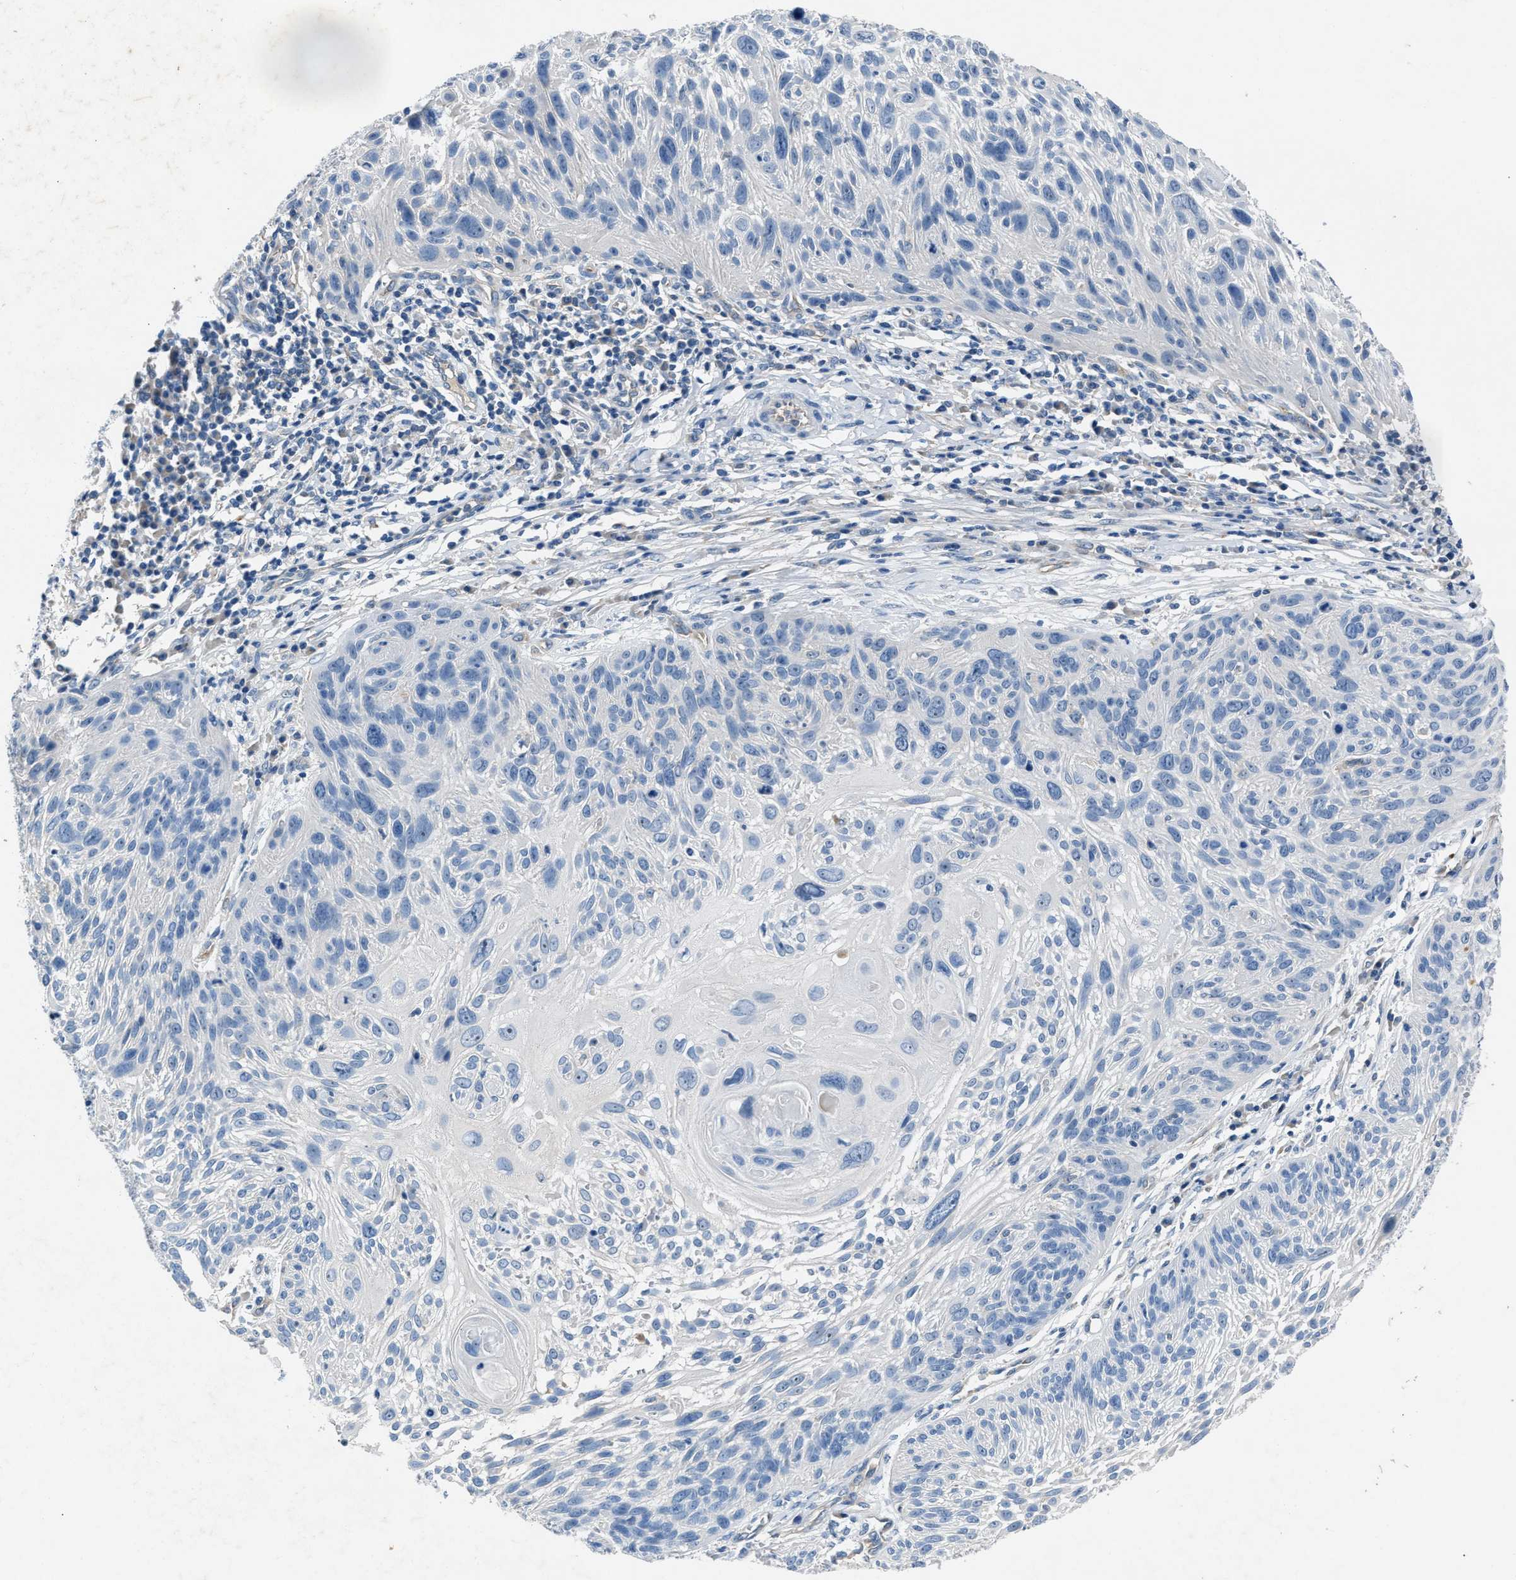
{"staining": {"intensity": "negative", "quantity": "none", "location": "none"}, "tissue": "cervical cancer", "cell_type": "Tumor cells", "image_type": "cancer", "snomed": [{"axis": "morphology", "description": "Squamous cell carcinoma, NOS"}, {"axis": "topography", "description": "Cervix"}], "caption": "Histopathology image shows no significant protein positivity in tumor cells of cervical cancer (squamous cell carcinoma).", "gene": "DNAAF5", "patient": {"sex": "female", "age": 51}}